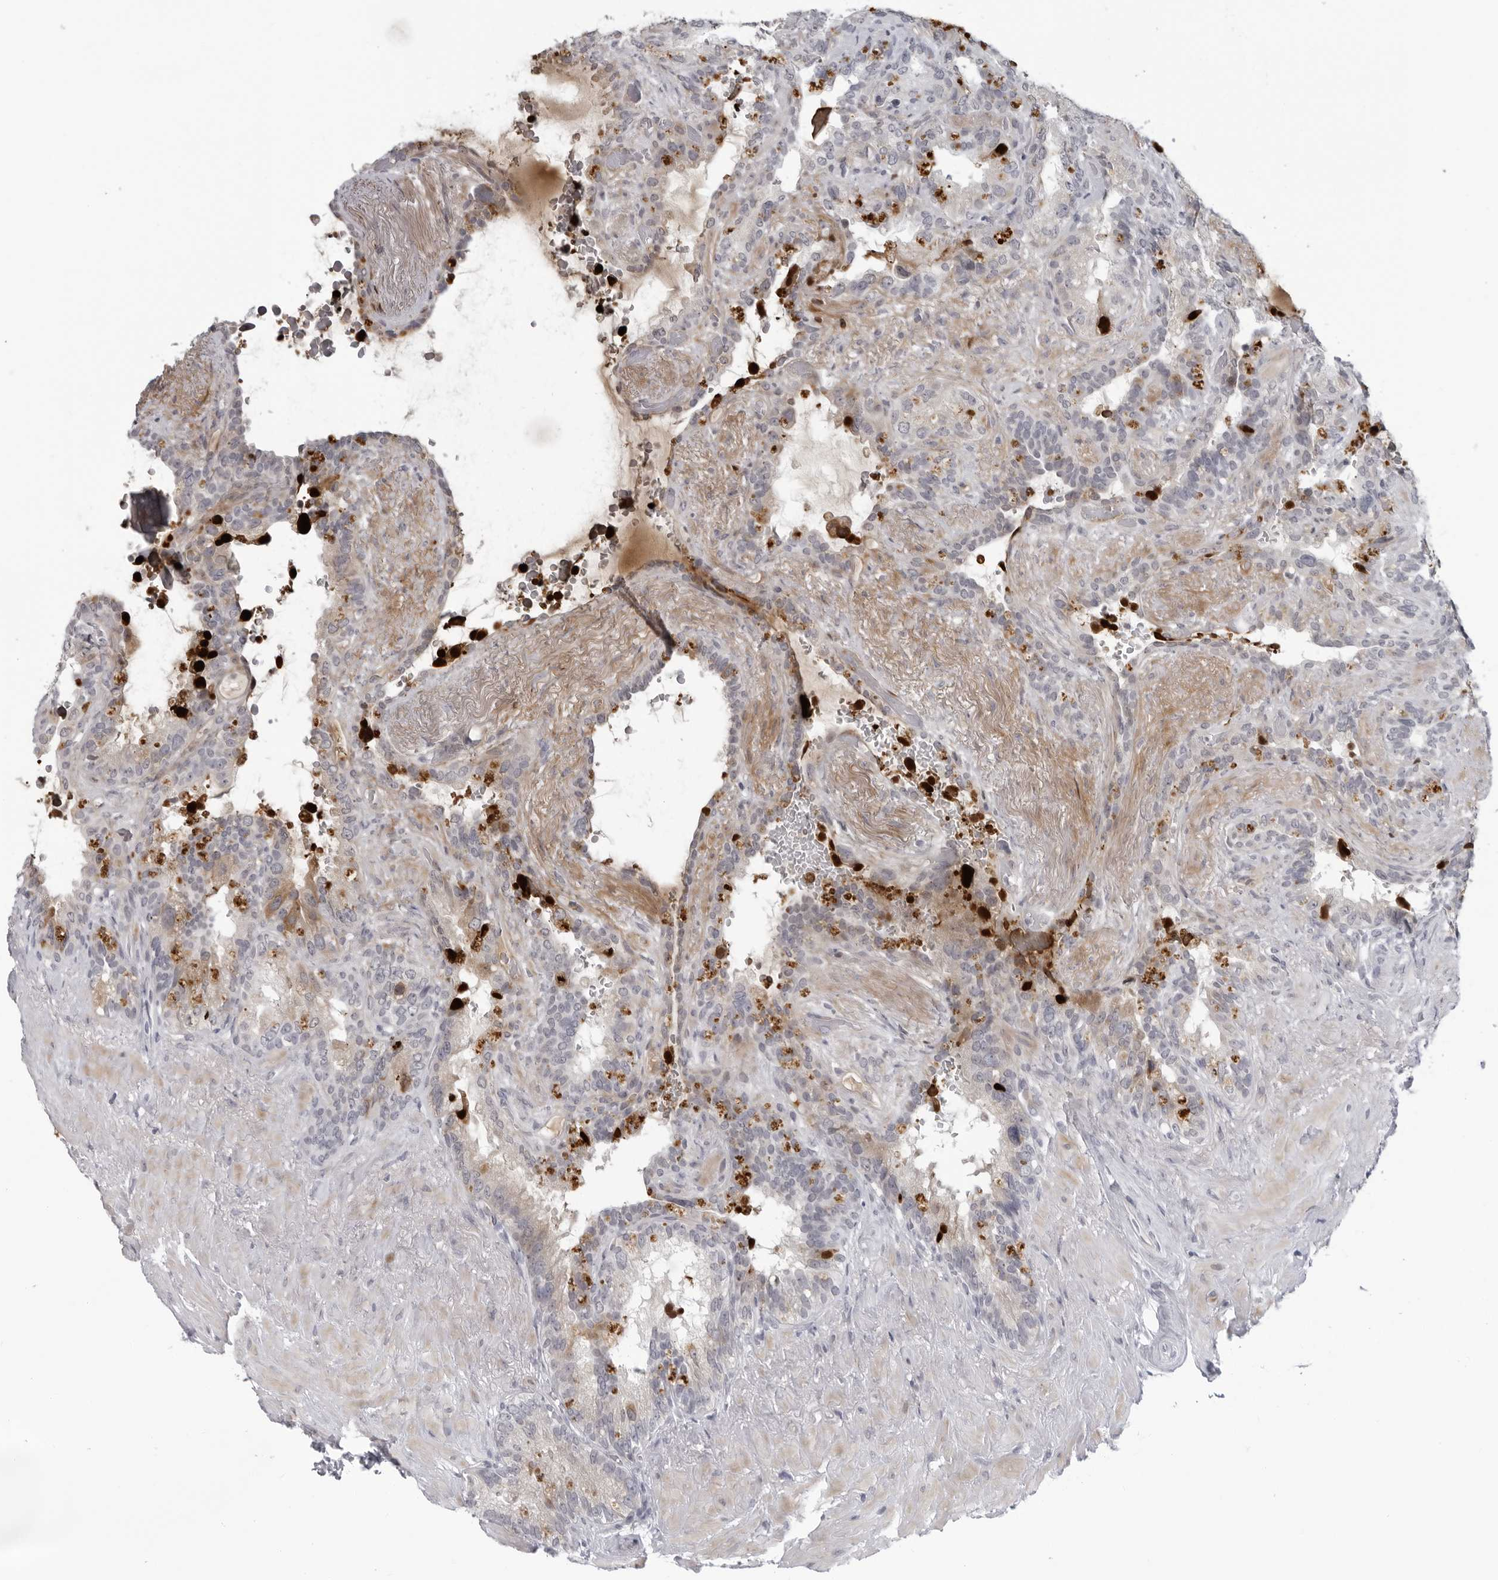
{"staining": {"intensity": "weak", "quantity": "25%-75%", "location": "cytoplasmic/membranous"}, "tissue": "seminal vesicle", "cell_type": "Glandular cells", "image_type": "normal", "snomed": [{"axis": "morphology", "description": "Normal tissue, NOS"}, {"axis": "topography", "description": "Seminal veicle"}], "caption": "An IHC photomicrograph of benign tissue is shown. Protein staining in brown shows weak cytoplasmic/membranous positivity in seminal vesicle within glandular cells.", "gene": "OPLAH", "patient": {"sex": "male", "age": 80}}